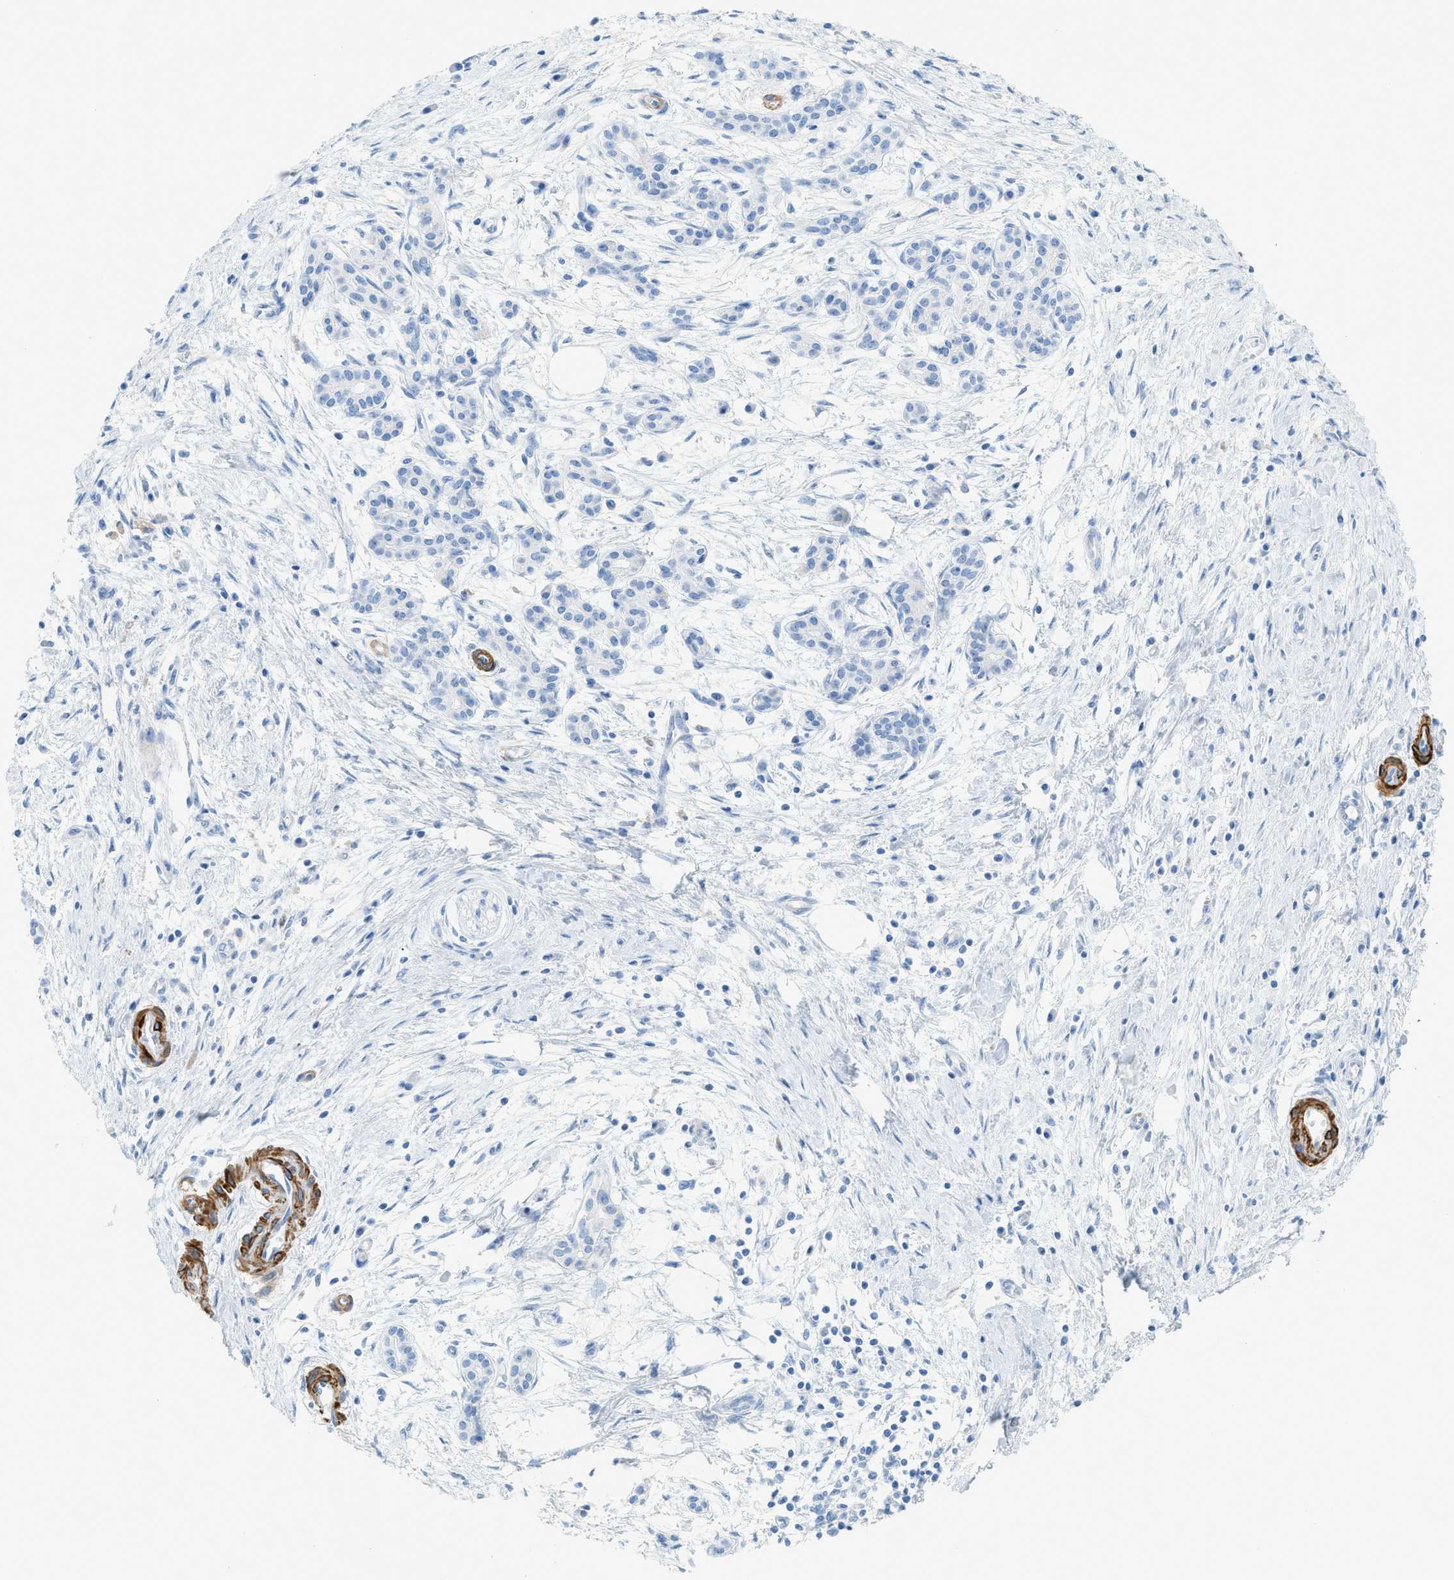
{"staining": {"intensity": "negative", "quantity": "none", "location": "none"}, "tissue": "pancreatic cancer", "cell_type": "Tumor cells", "image_type": "cancer", "snomed": [{"axis": "morphology", "description": "Adenocarcinoma, NOS"}, {"axis": "topography", "description": "Pancreas"}], "caption": "High power microscopy photomicrograph of an immunohistochemistry (IHC) image of adenocarcinoma (pancreatic), revealing no significant positivity in tumor cells.", "gene": "MYH11", "patient": {"sex": "female", "age": 70}}